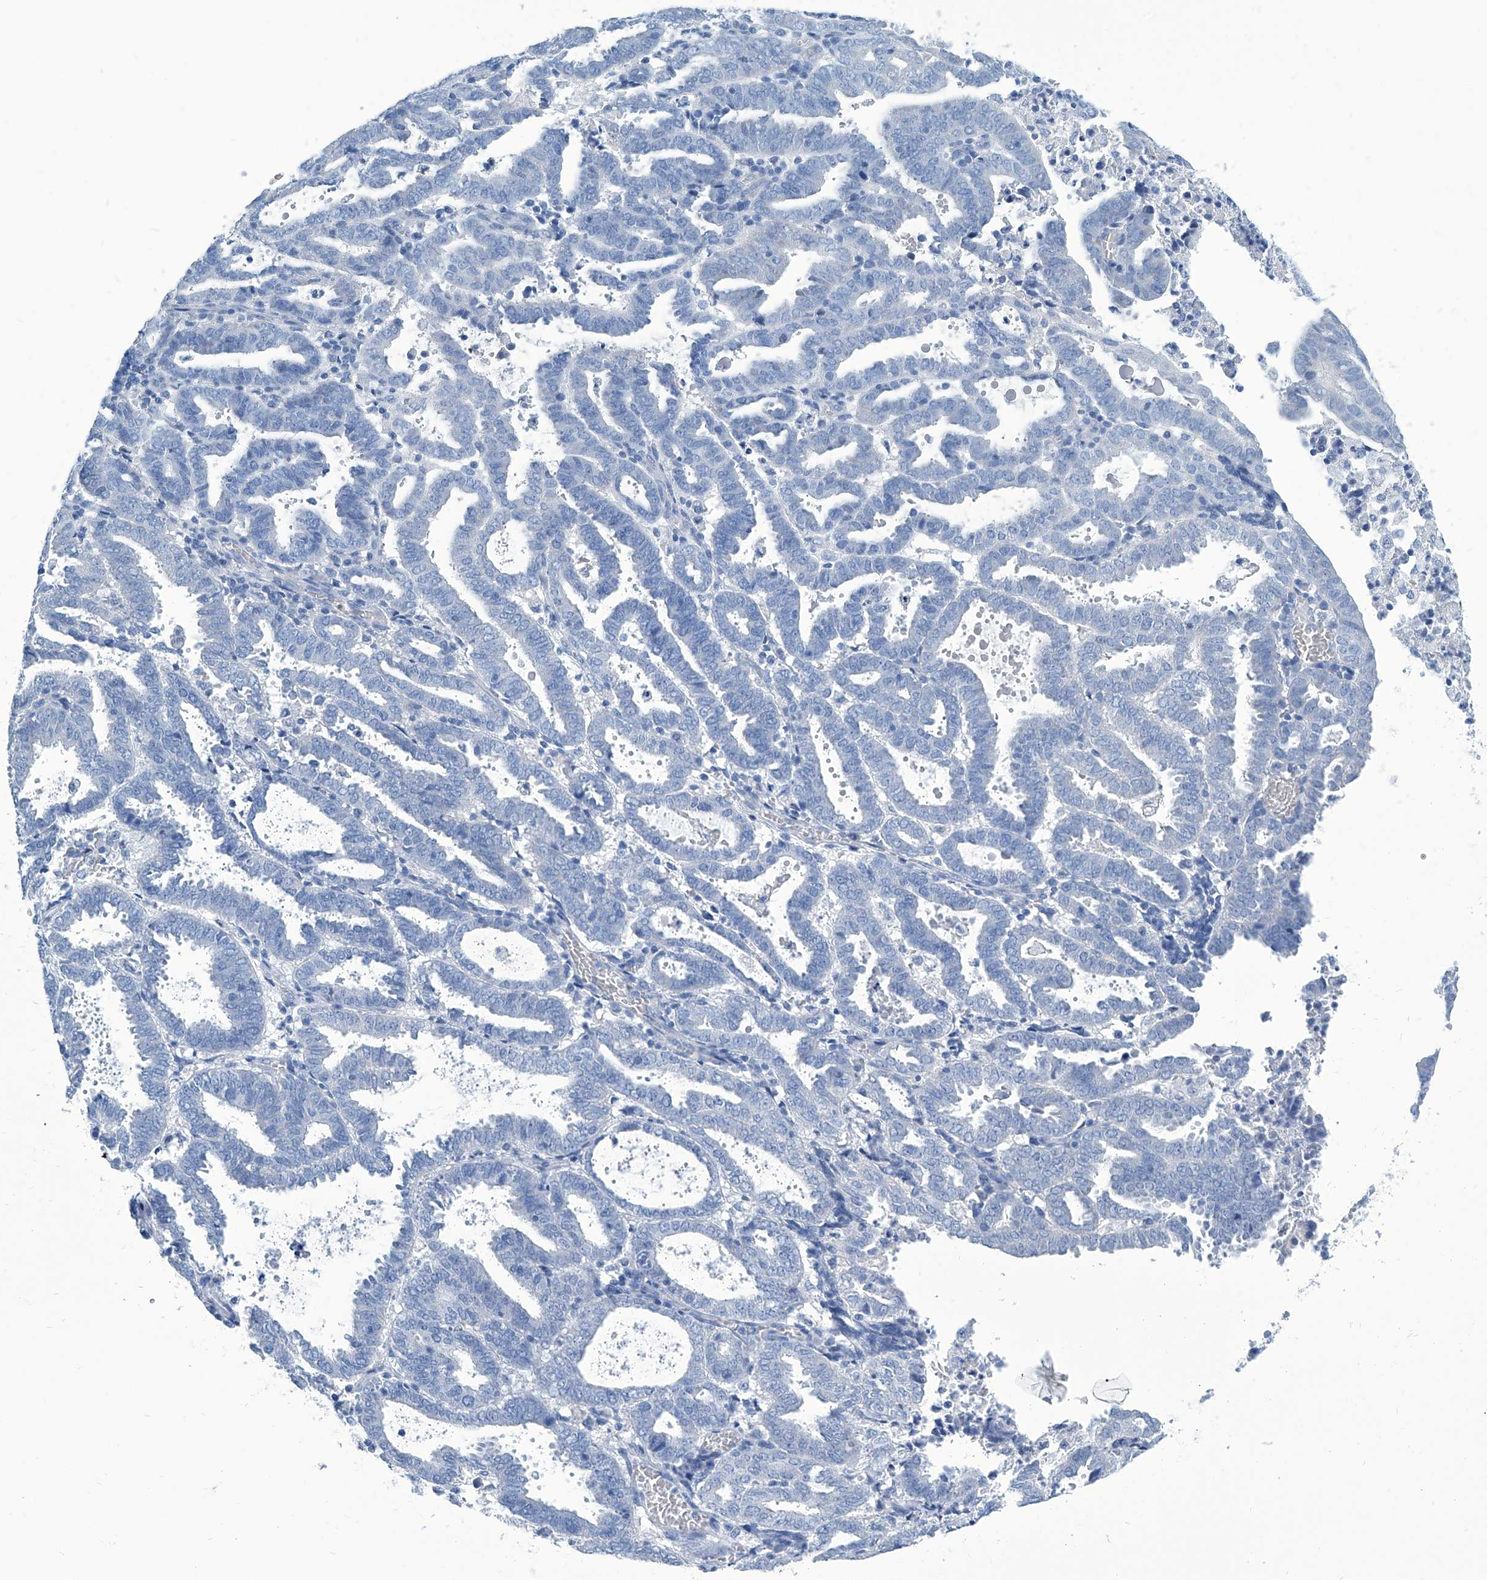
{"staining": {"intensity": "negative", "quantity": "none", "location": "none"}, "tissue": "endometrial cancer", "cell_type": "Tumor cells", "image_type": "cancer", "snomed": [{"axis": "morphology", "description": "Adenocarcinoma, NOS"}, {"axis": "topography", "description": "Uterus"}], "caption": "Immunohistochemistry photomicrograph of endometrial adenocarcinoma stained for a protein (brown), which reveals no positivity in tumor cells.", "gene": "ZNF519", "patient": {"sex": "female", "age": 83}}